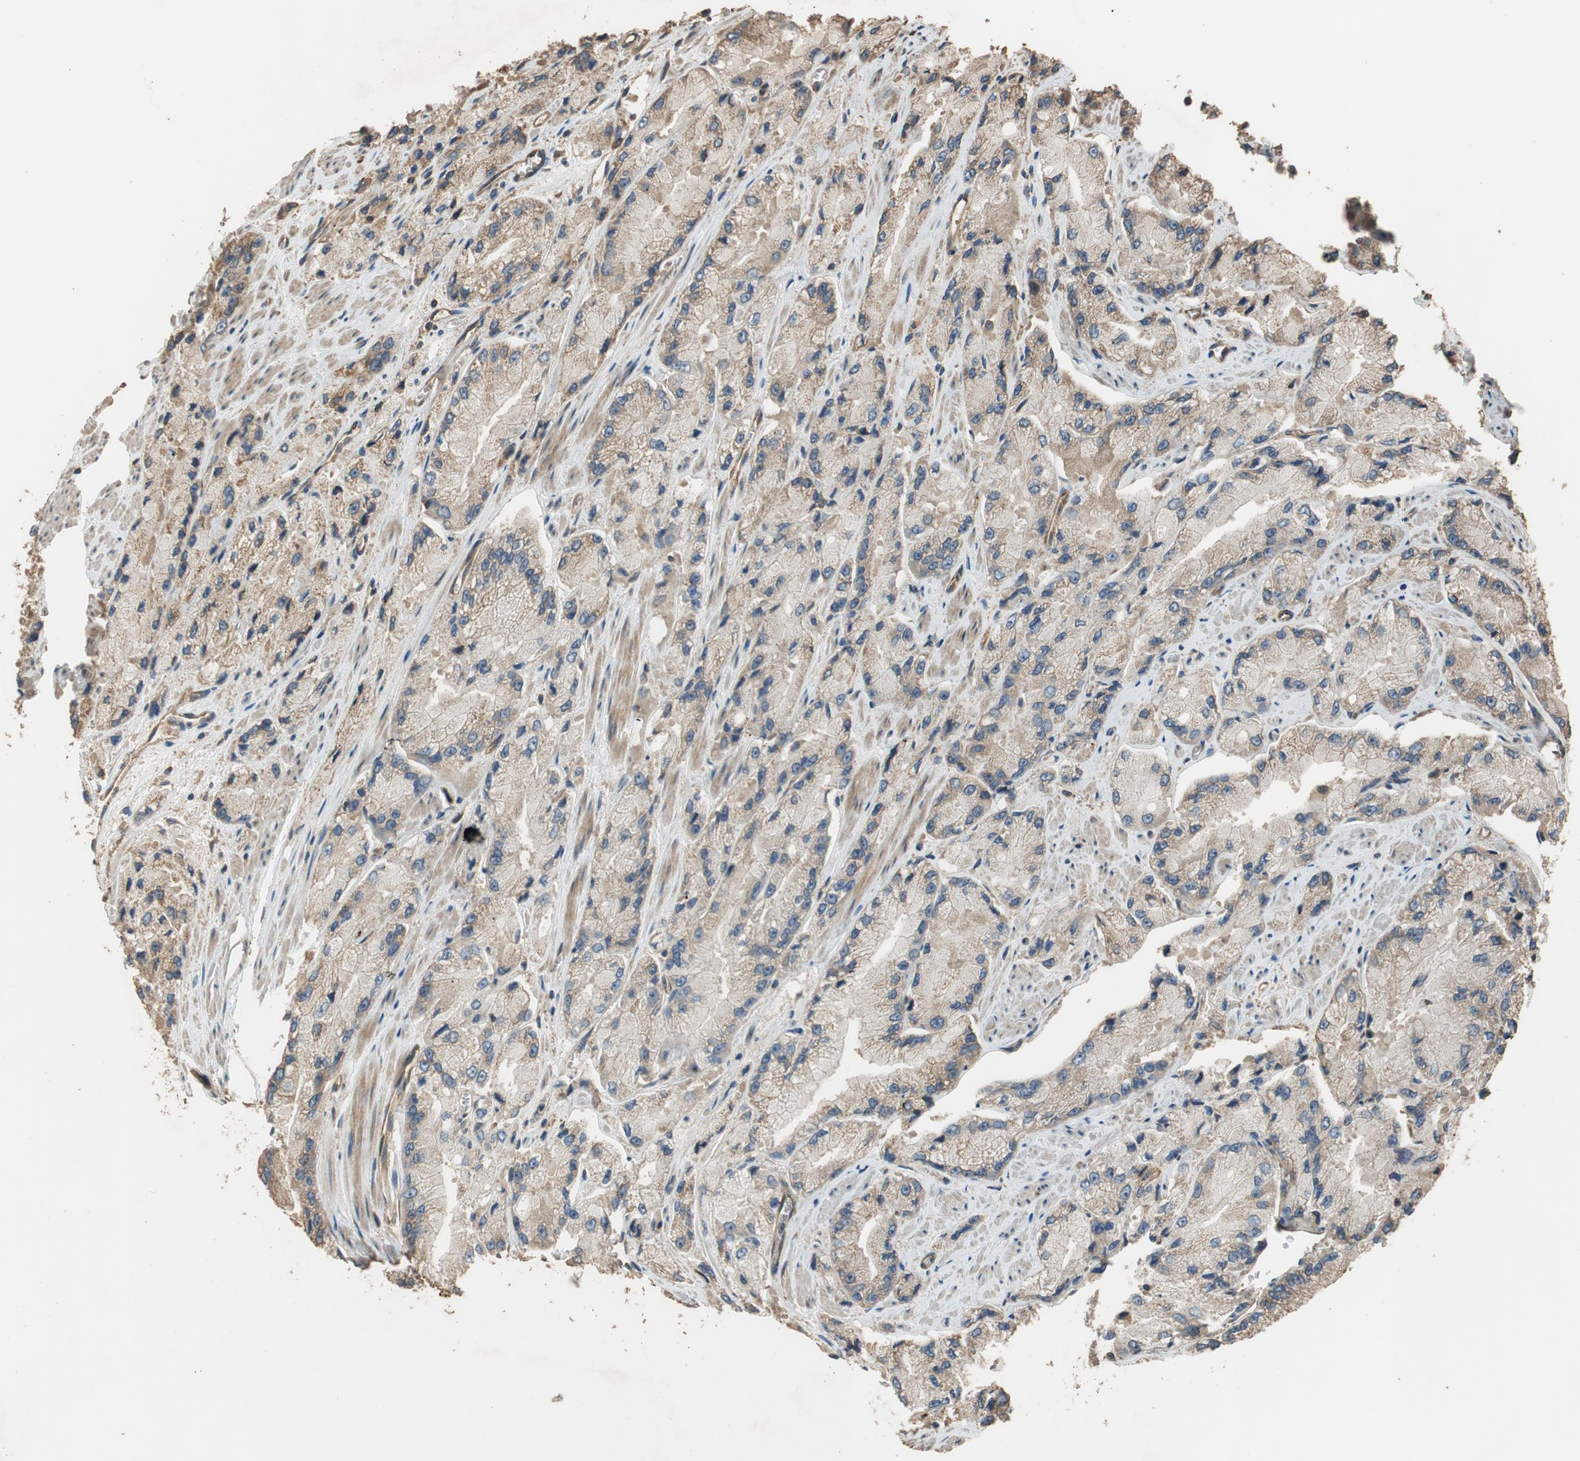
{"staining": {"intensity": "weak", "quantity": ">75%", "location": "cytoplasmic/membranous"}, "tissue": "prostate cancer", "cell_type": "Tumor cells", "image_type": "cancer", "snomed": [{"axis": "morphology", "description": "Adenocarcinoma, High grade"}, {"axis": "topography", "description": "Prostate"}], "caption": "Prostate cancer stained for a protein shows weak cytoplasmic/membranous positivity in tumor cells.", "gene": "MST1R", "patient": {"sex": "male", "age": 58}}